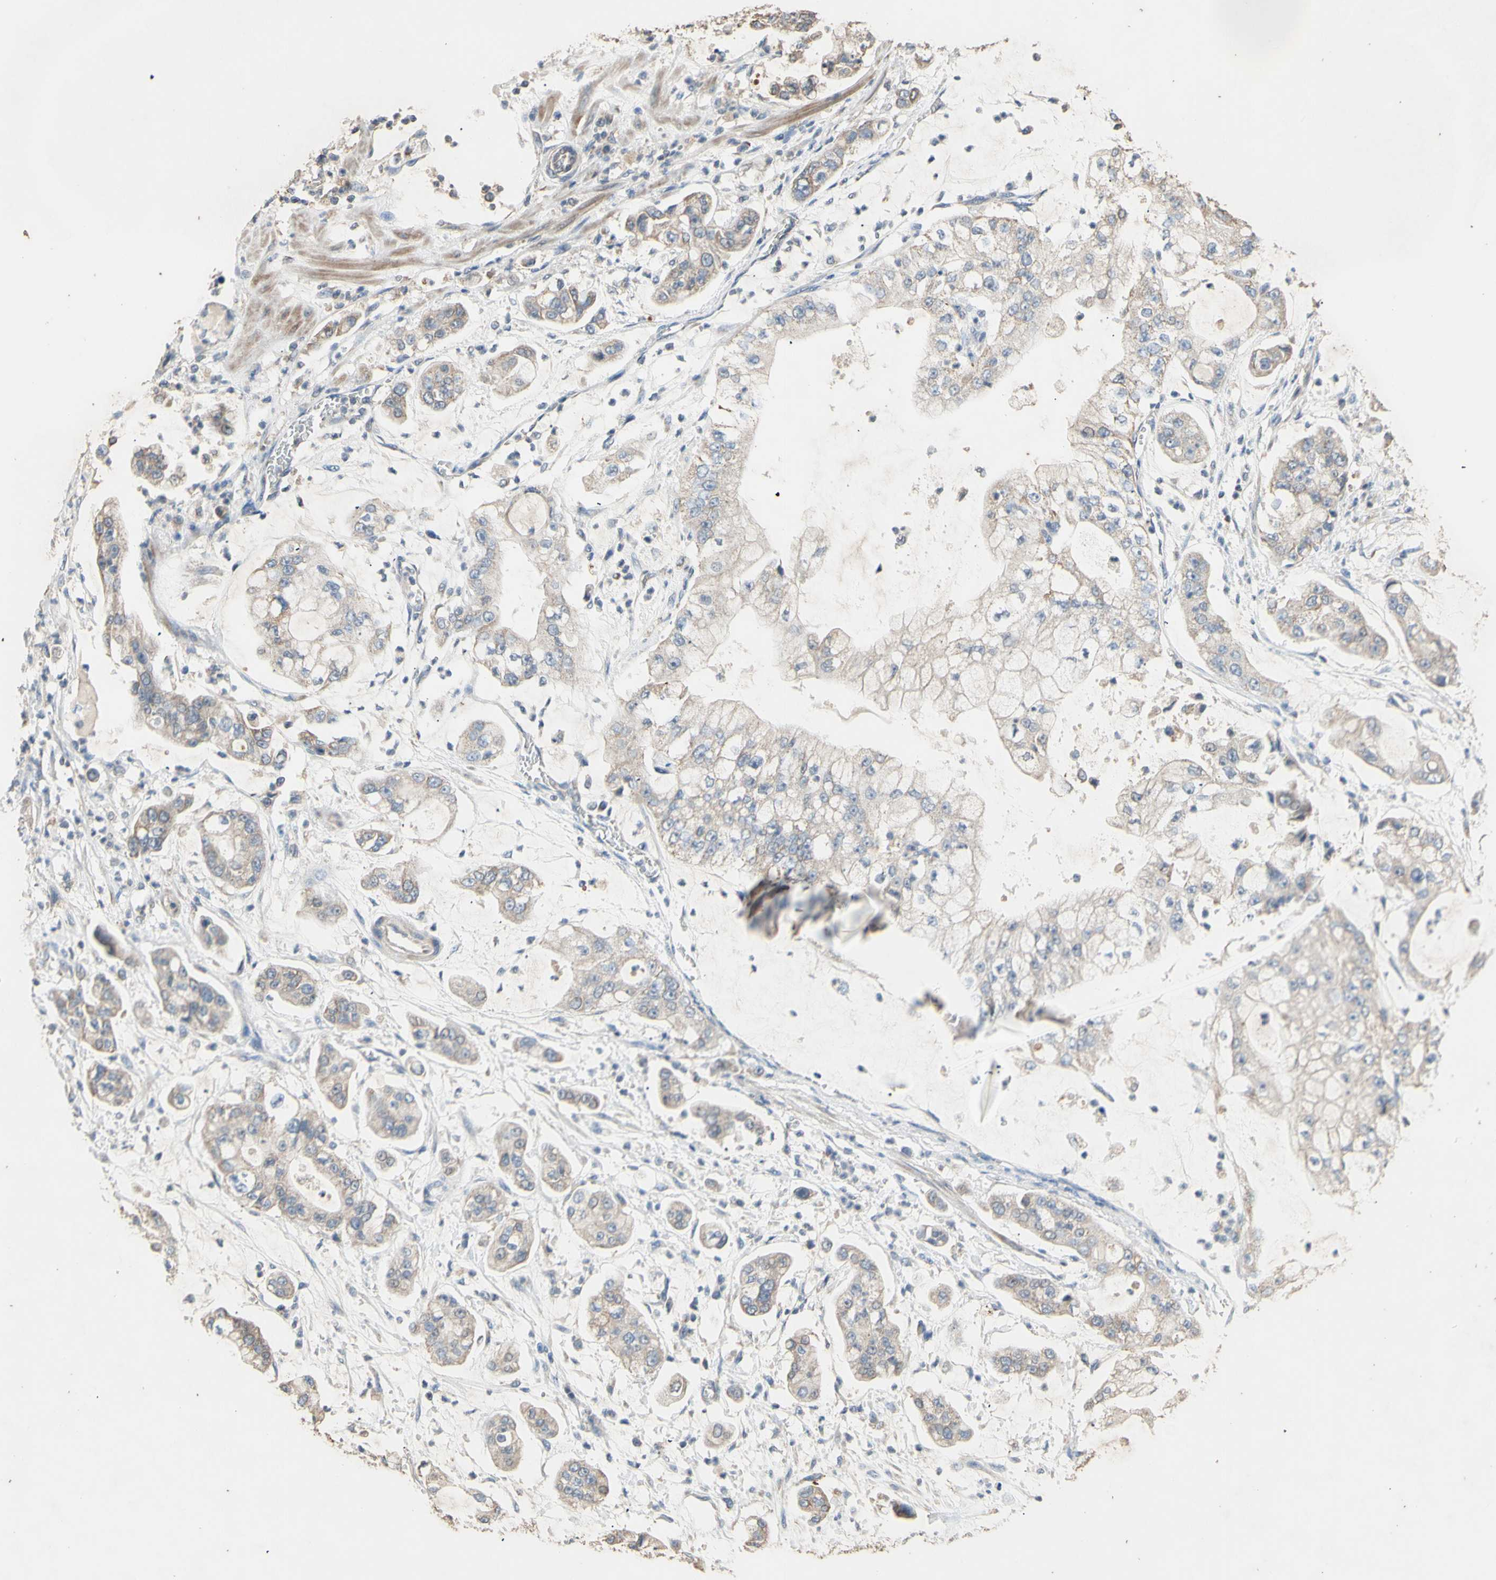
{"staining": {"intensity": "negative", "quantity": "none", "location": "none"}, "tissue": "stomach cancer", "cell_type": "Tumor cells", "image_type": "cancer", "snomed": [{"axis": "morphology", "description": "Adenocarcinoma, NOS"}, {"axis": "topography", "description": "Stomach"}], "caption": "Adenocarcinoma (stomach) stained for a protein using immunohistochemistry shows no positivity tumor cells.", "gene": "PTGIS", "patient": {"sex": "male", "age": 76}}